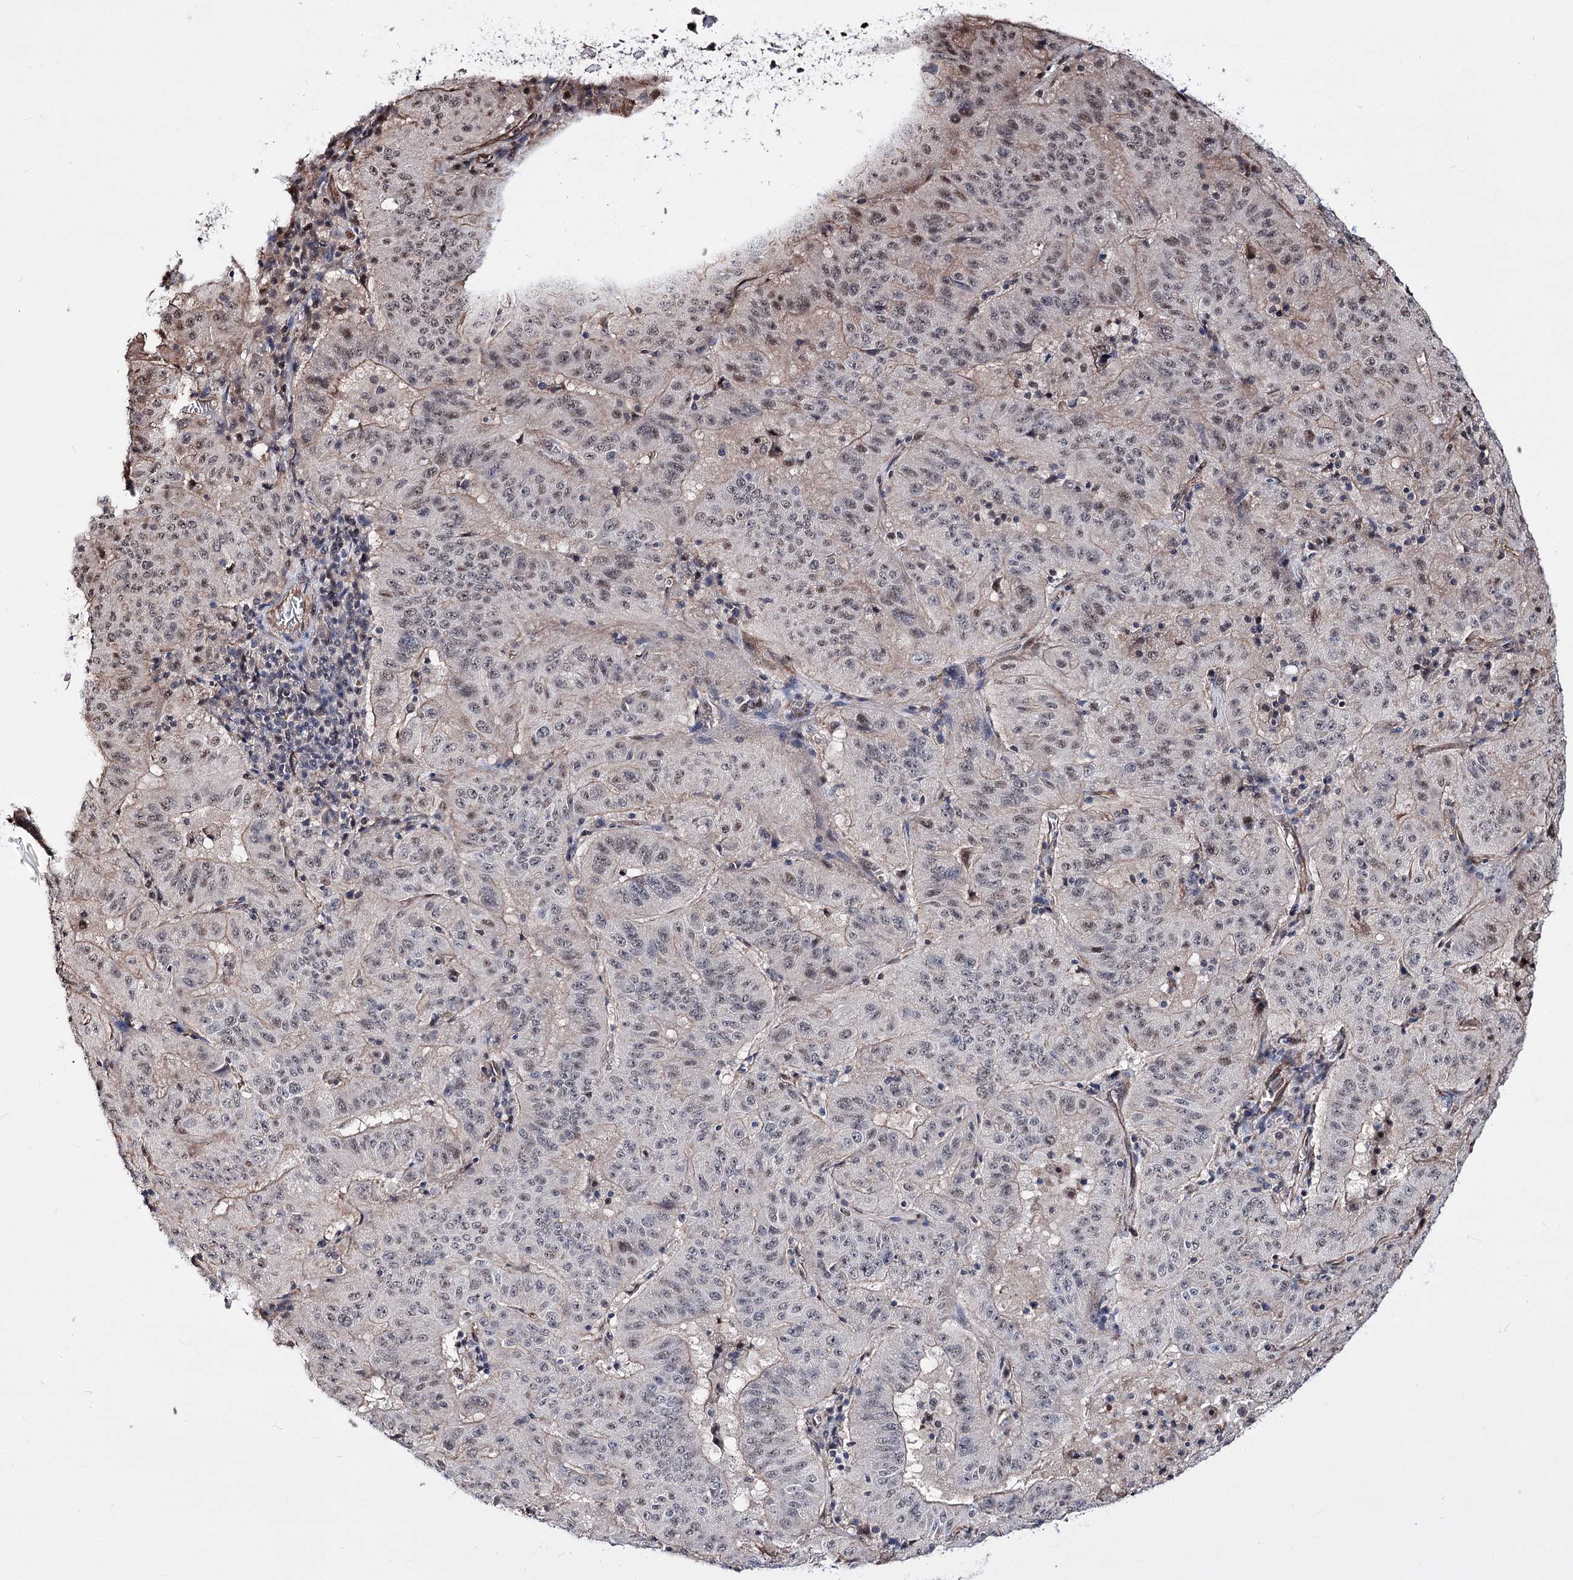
{"staining": {"intensity": "moderate", "quantity": "<25%", "location": "nuclear"}, "tissue": "pancreatic cancer", "cell_type": "Tumor cells", "image_type": "cancer", "snomed": [{"axis": "morphology", "description": "Adenocarcinoma, NOS"}, {"axis": "topography", "description": "Pancreas"}], "caption": "DAB immunohistochemical staining of human pancreatic cancer (adenocarcinoma) shows moderate nuclear protein positivity in about <25% of tumor cells. (Stains: DAB in brown, nuclei in blue, Microscopy: brightfield microscopy at high magnification).", "gene": "CHMP7", "patient": {"sex": "male", "age": 63}}